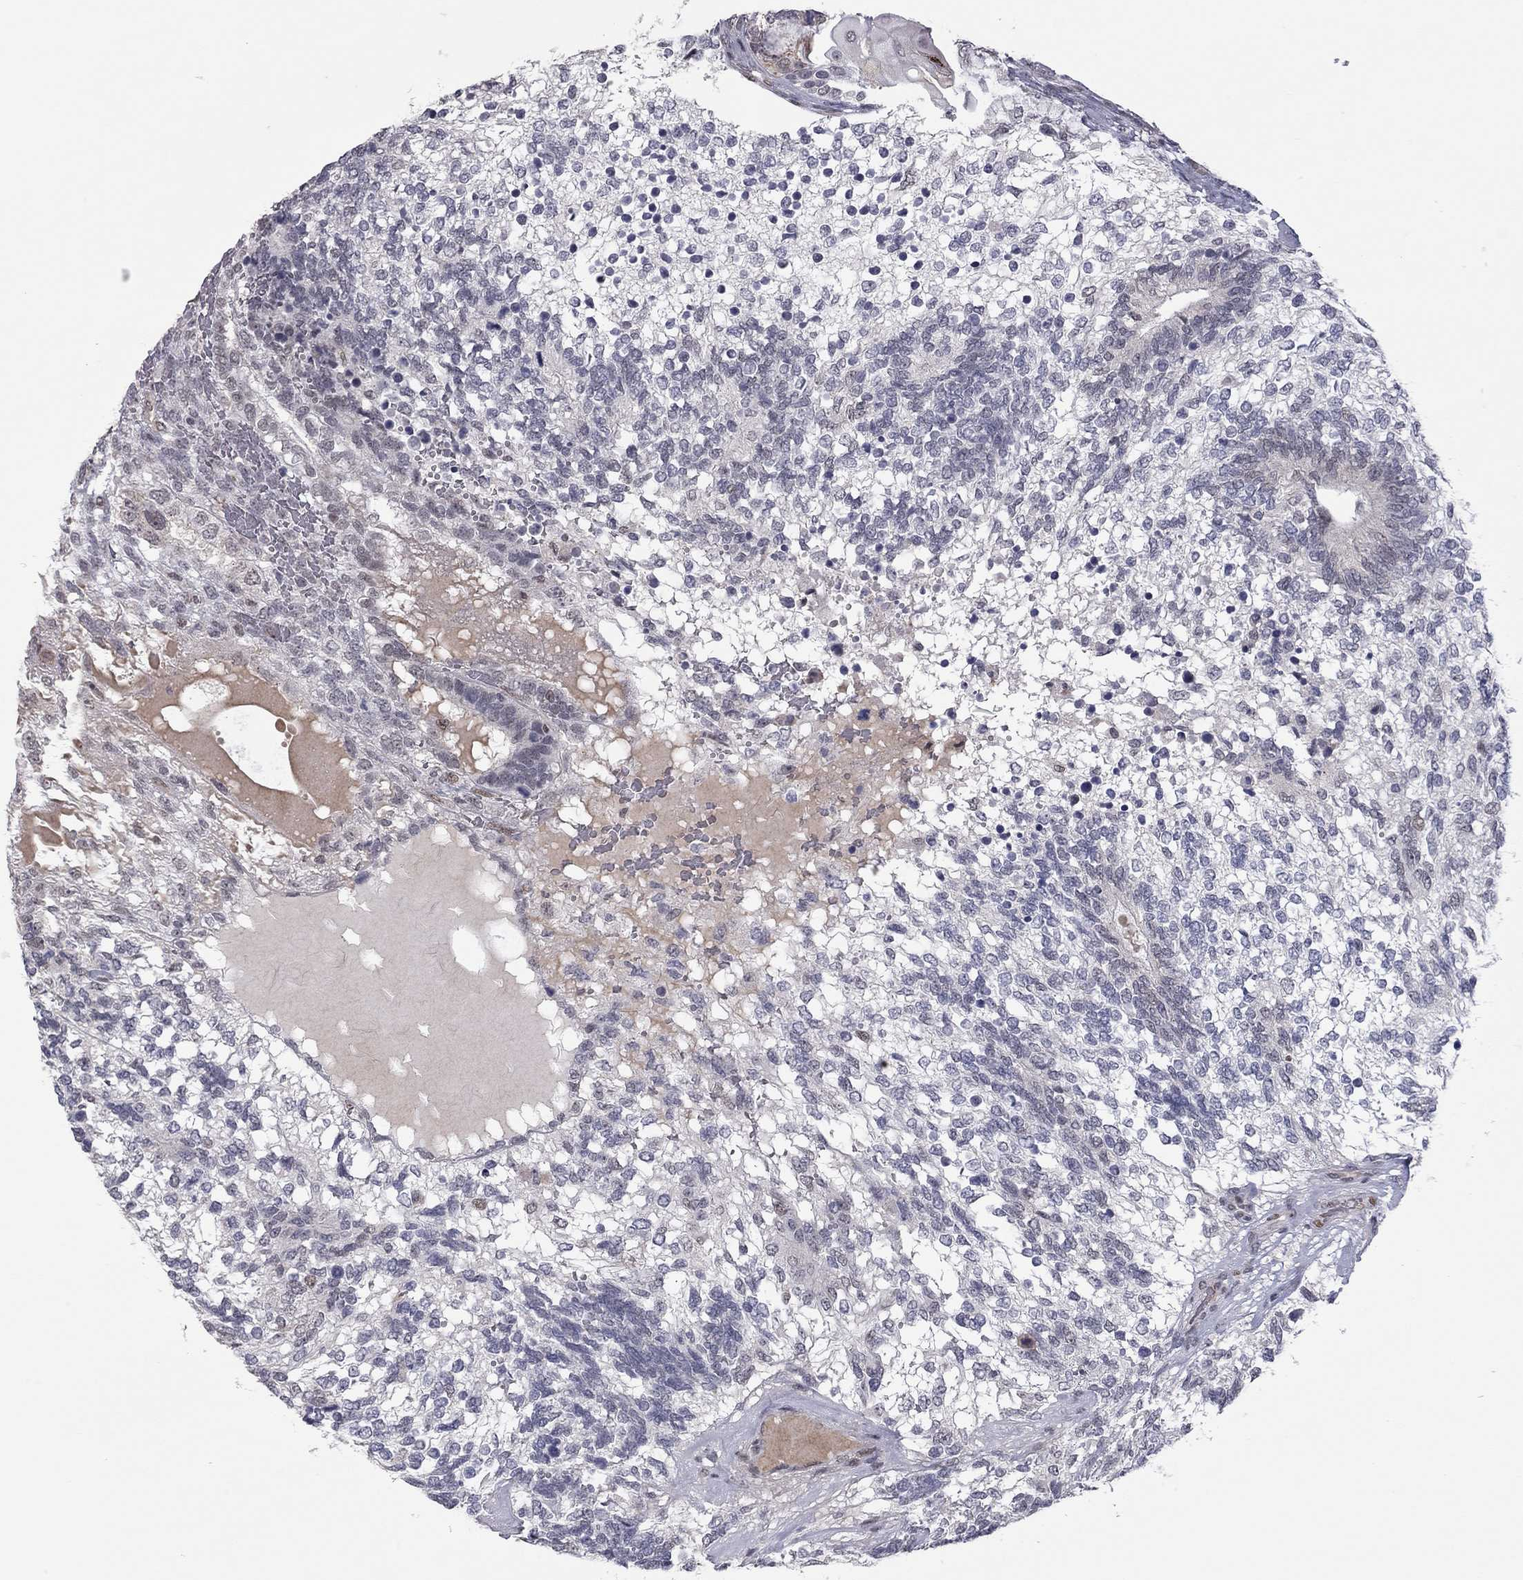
{"staining": {"intensity": "negative", "quantity": "none", "location": "none"}, "tissue": "testis cancer", "cell_type": "Tumor cells", "image_type": "cancer", "snomed": [{"axis": "morphology", "description": "Seminoma, NOS"}, {"axis": "morphology", "description": "Carcinoma, Embryonal, NOS"}, {"axis": "topography", "description": "Testis"}], "caption": "Image shows no significant protein expression in tumor cells of seminoma (testis).", "gene": "MC3R", "patient": {"sex": "male", "age": 41}}